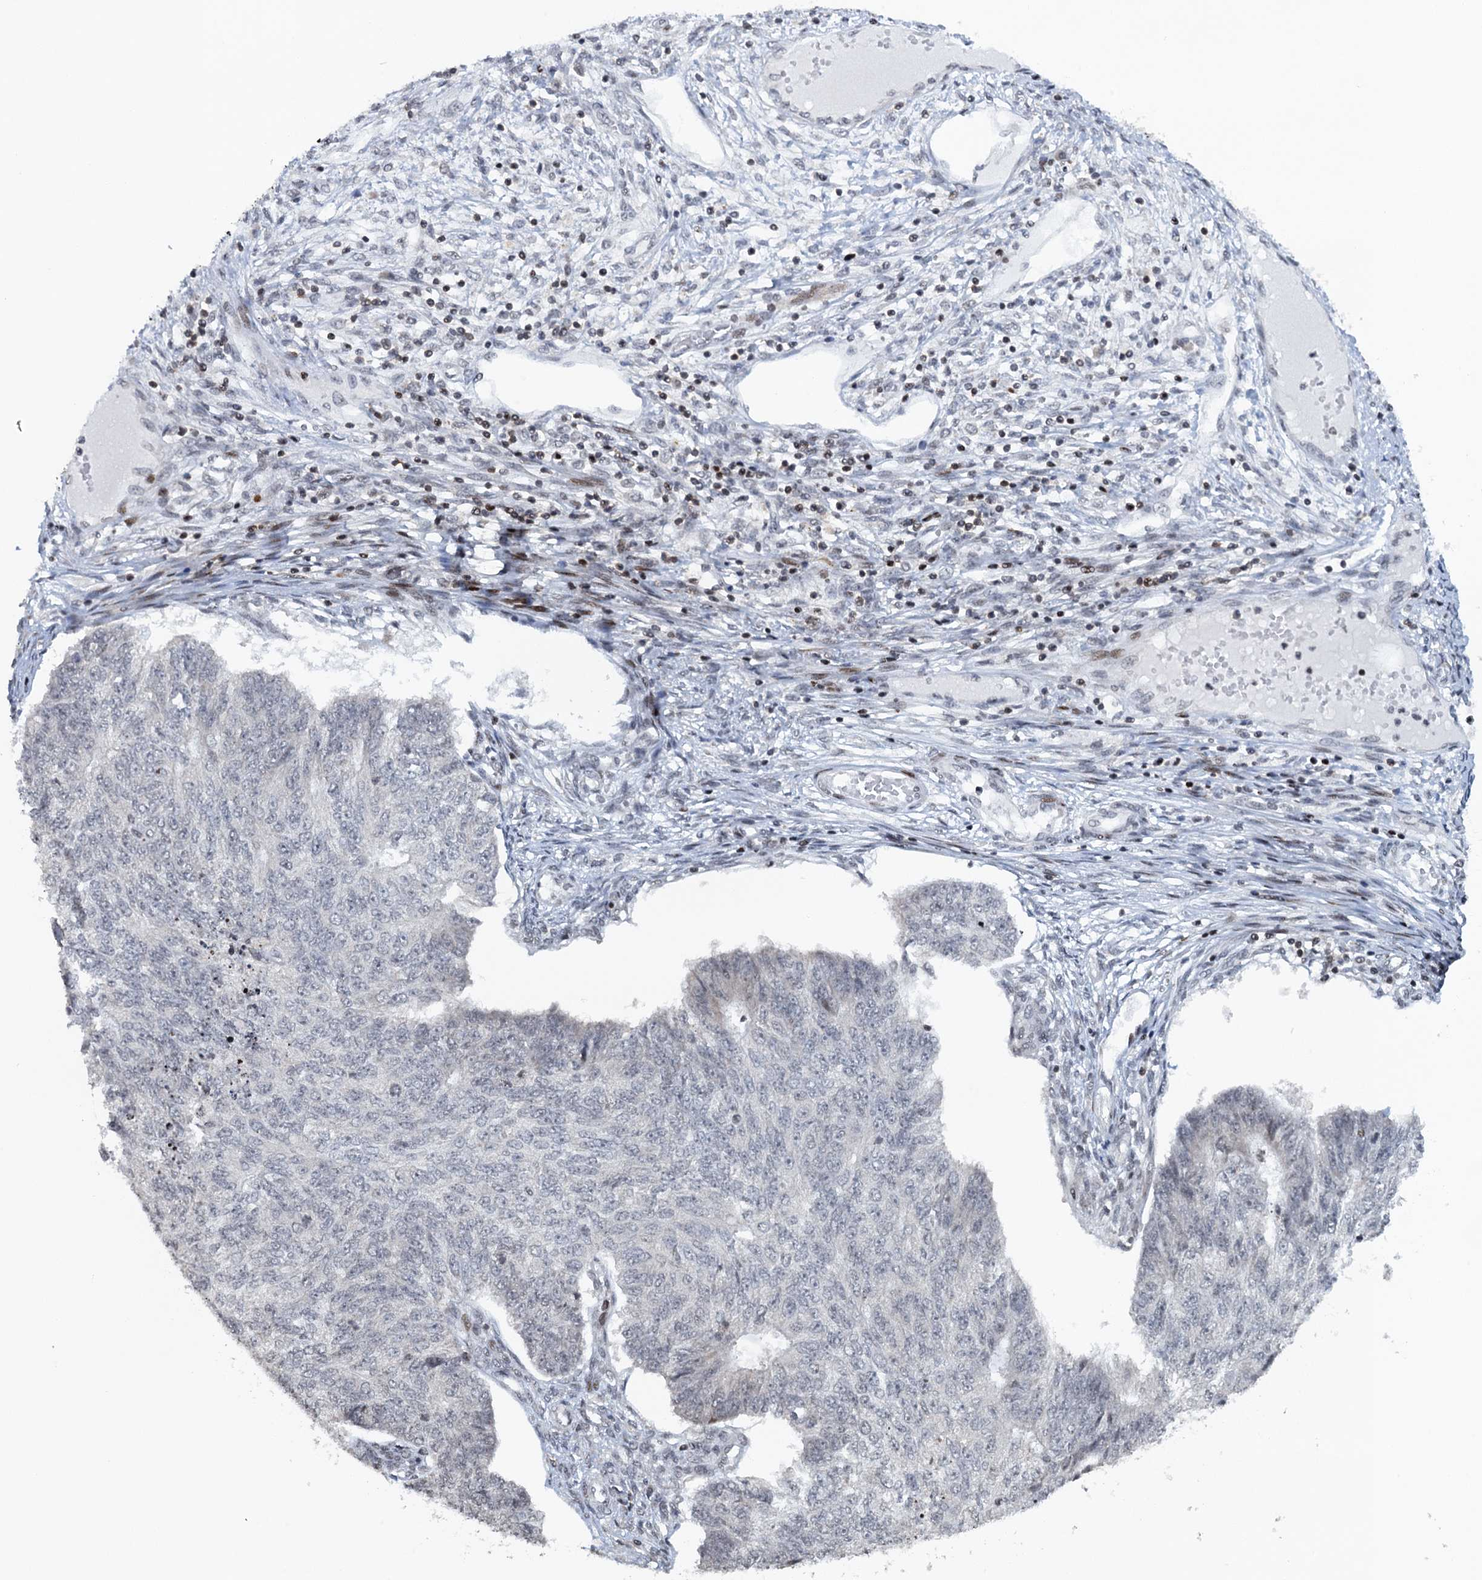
{"staining": {"intensity": "negative", "quantity": "none", "location": "none"}, "tissue": "endometrial cancer", "cell_type": "Tumor cells", "image_type": "cancer", "snomed": [{"axis": "morphology", "description": "Adenocarcinoma, NOS"}, {"axis": "topography", "description": "Endometrium"}], "caption": "The IHC image has no significant positivity in tumor cells of endometrial cancer tissue. (Stains: DAB immunohistochemistry (IHC) with hematoxylin counter stain, Microscopy: brightfield microscopy at high magnification).", "gene": "FYB1", "patient": {"sex": "female", "age": 32}}